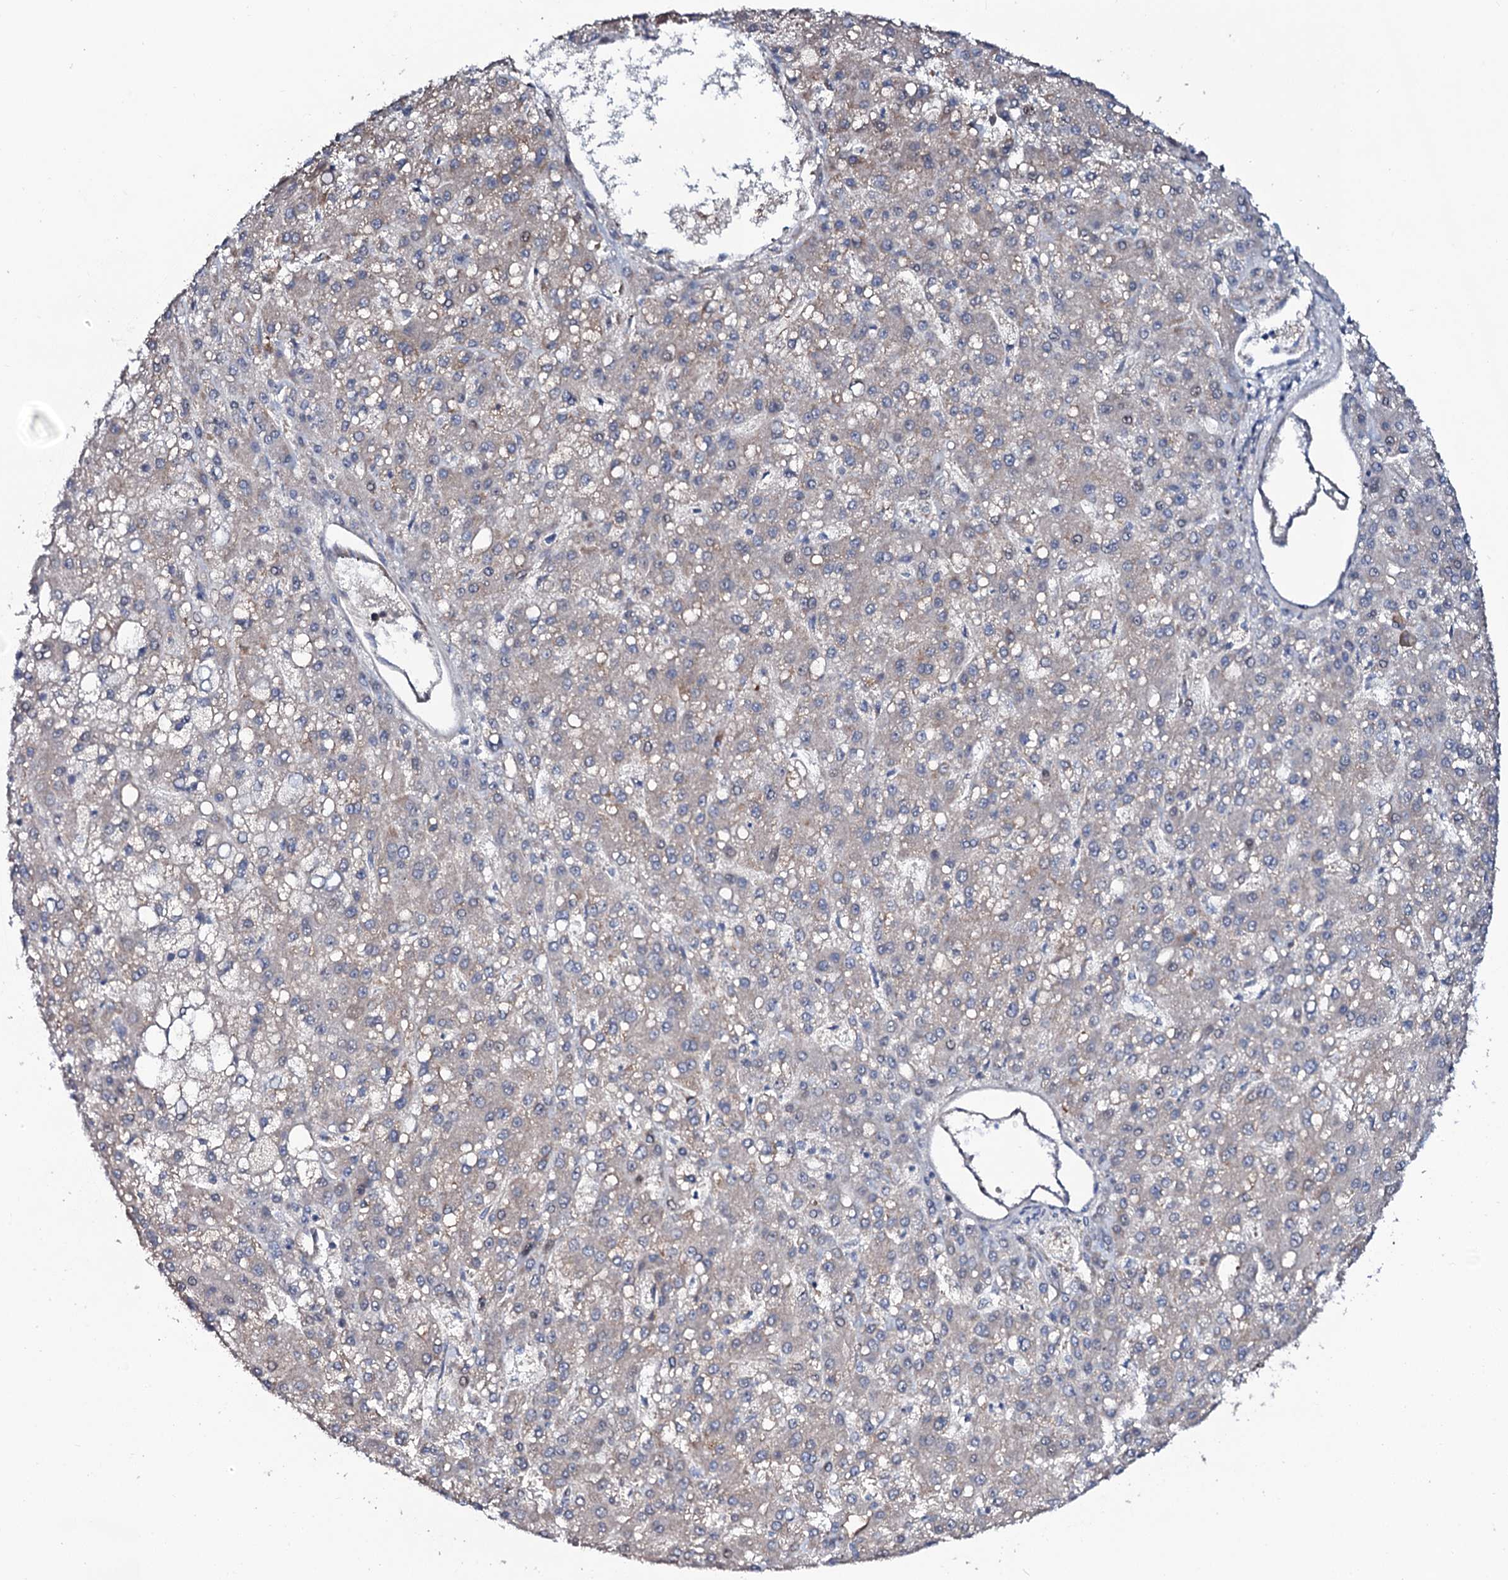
{"staining": {"intensity": "weak", "quantity": "25%-75%", "location": "cytoplasmic/membranous"}, "tissue": "liver cancer", "cell_type": "Tumor cells", "image_type": "cancer", "snomed": [{"axis": "morphology", "description": "Carcinoma, Hepatocellular, NOS"}, {"axis": "topography", "description": "Liver"}], "caption": "Liver hepatocellular carcinoma tissue reveals weak cytoplasmic/membranous staining in approximately 25%-75% of tumor cells Using DAB (3,3'-diaminobenzidine) (brown) and hematoxylin (blue) stains, captured at high magnification using brightfield microscopy.", "gene": "PPP1R3D", "patient": {"sex": "male", "age": 67}}